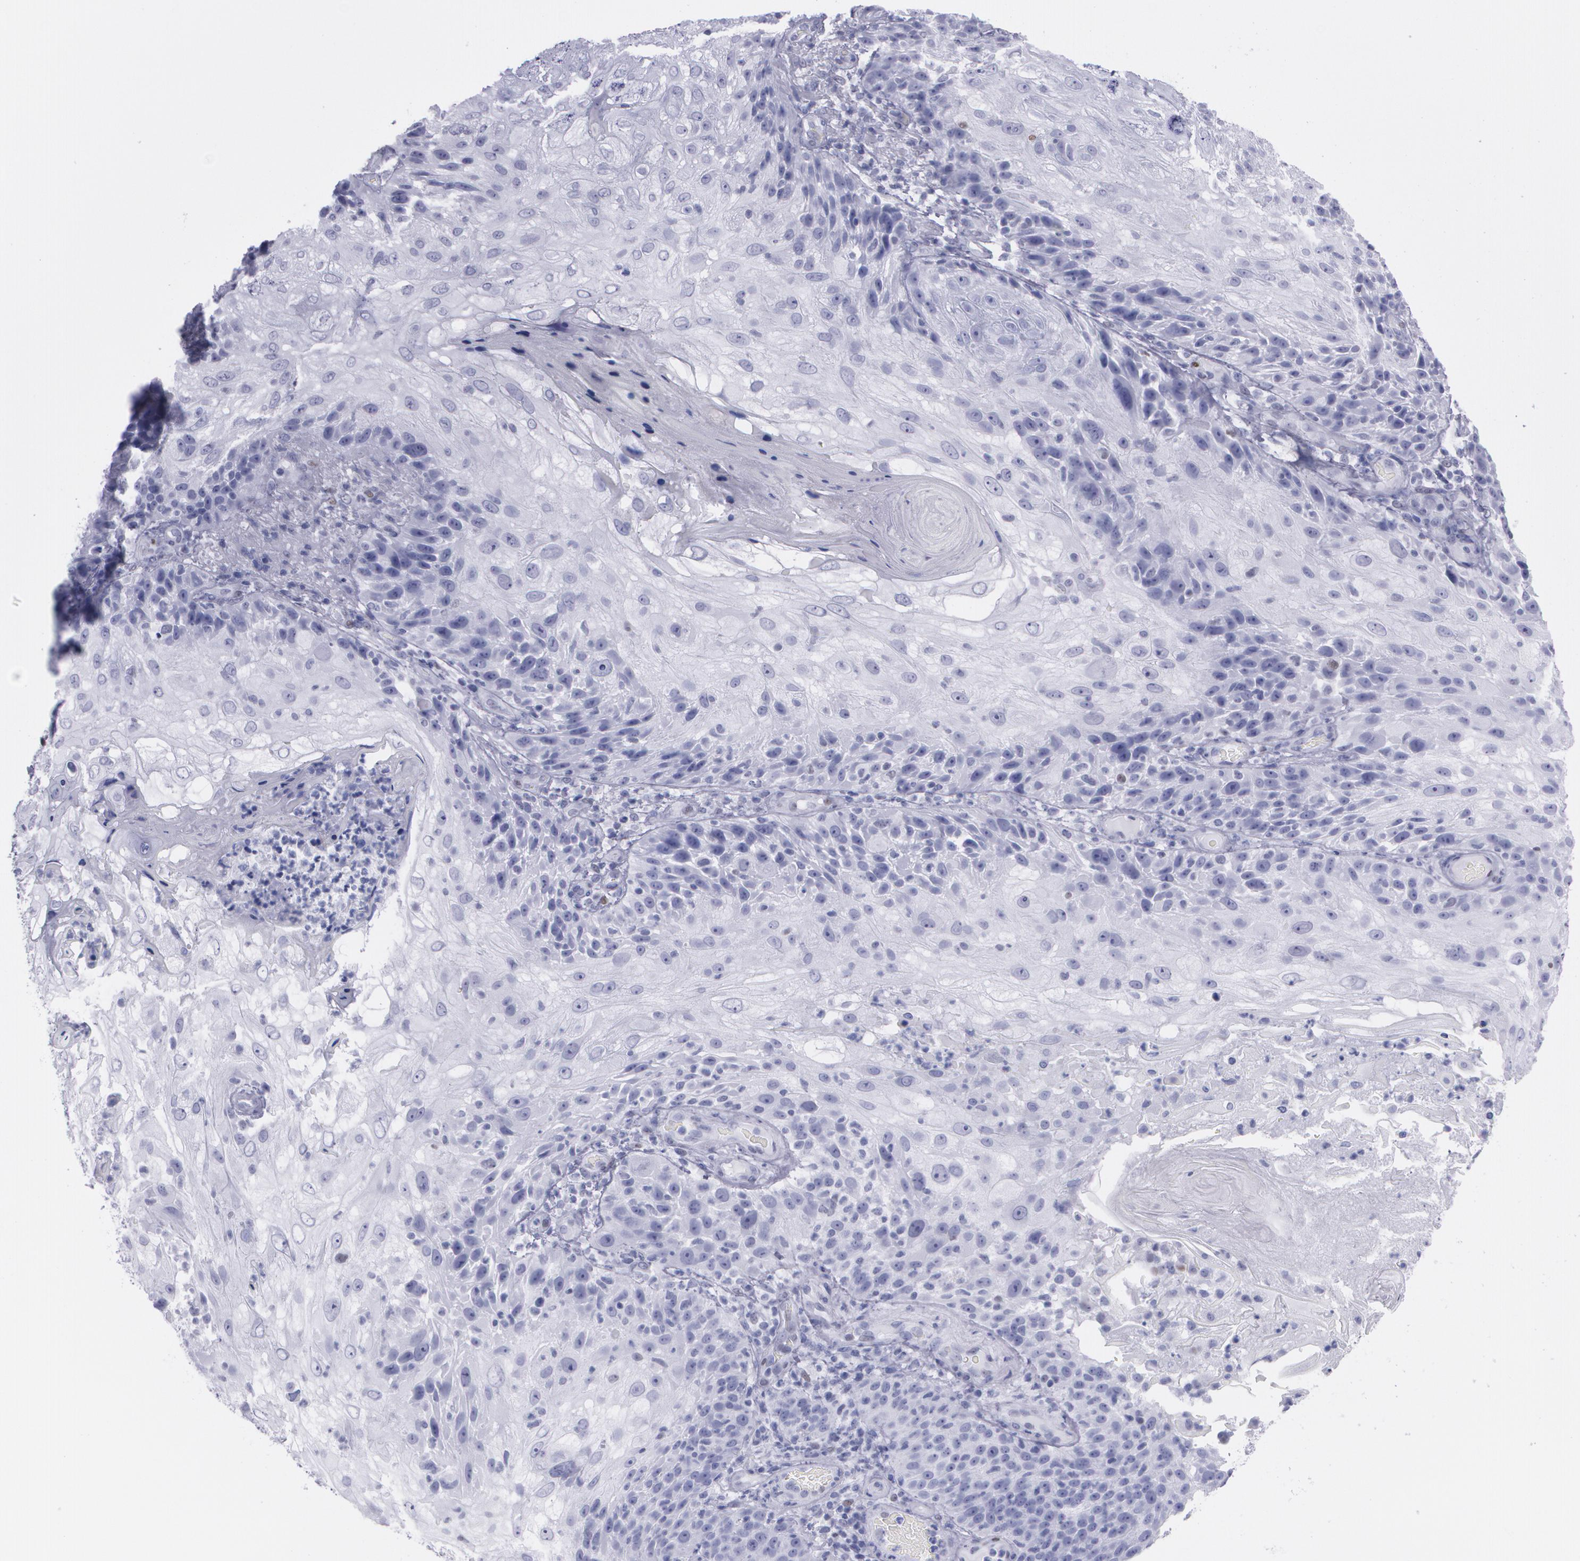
{"staining": {"intensity": "negative", "quantity": "none", "location": "none"}, "tissue": "skin cancer", "cell_type": "Tumor cells", "image_type": "cancer", "snomed": [{"axis": "morphology", "description": "Normal tissue, NOS"}, {"axis": "morphology", "description": "Squamous cell carcinoma, NOS"}, {"axis": "topography", "description": "Skin"}], "caption": "Tumor cells are negative for brown protein staining in skin squamous cell carcinoma. The staining was performed using DAB (3,3'-diaminobenzidine) to visualize the protein expression in brown, while the nuclei were stained in blue with hematoxylin (Magnification: 20x).", "gene": "TP53", "patient": {"sex": "female", "age": 83}}